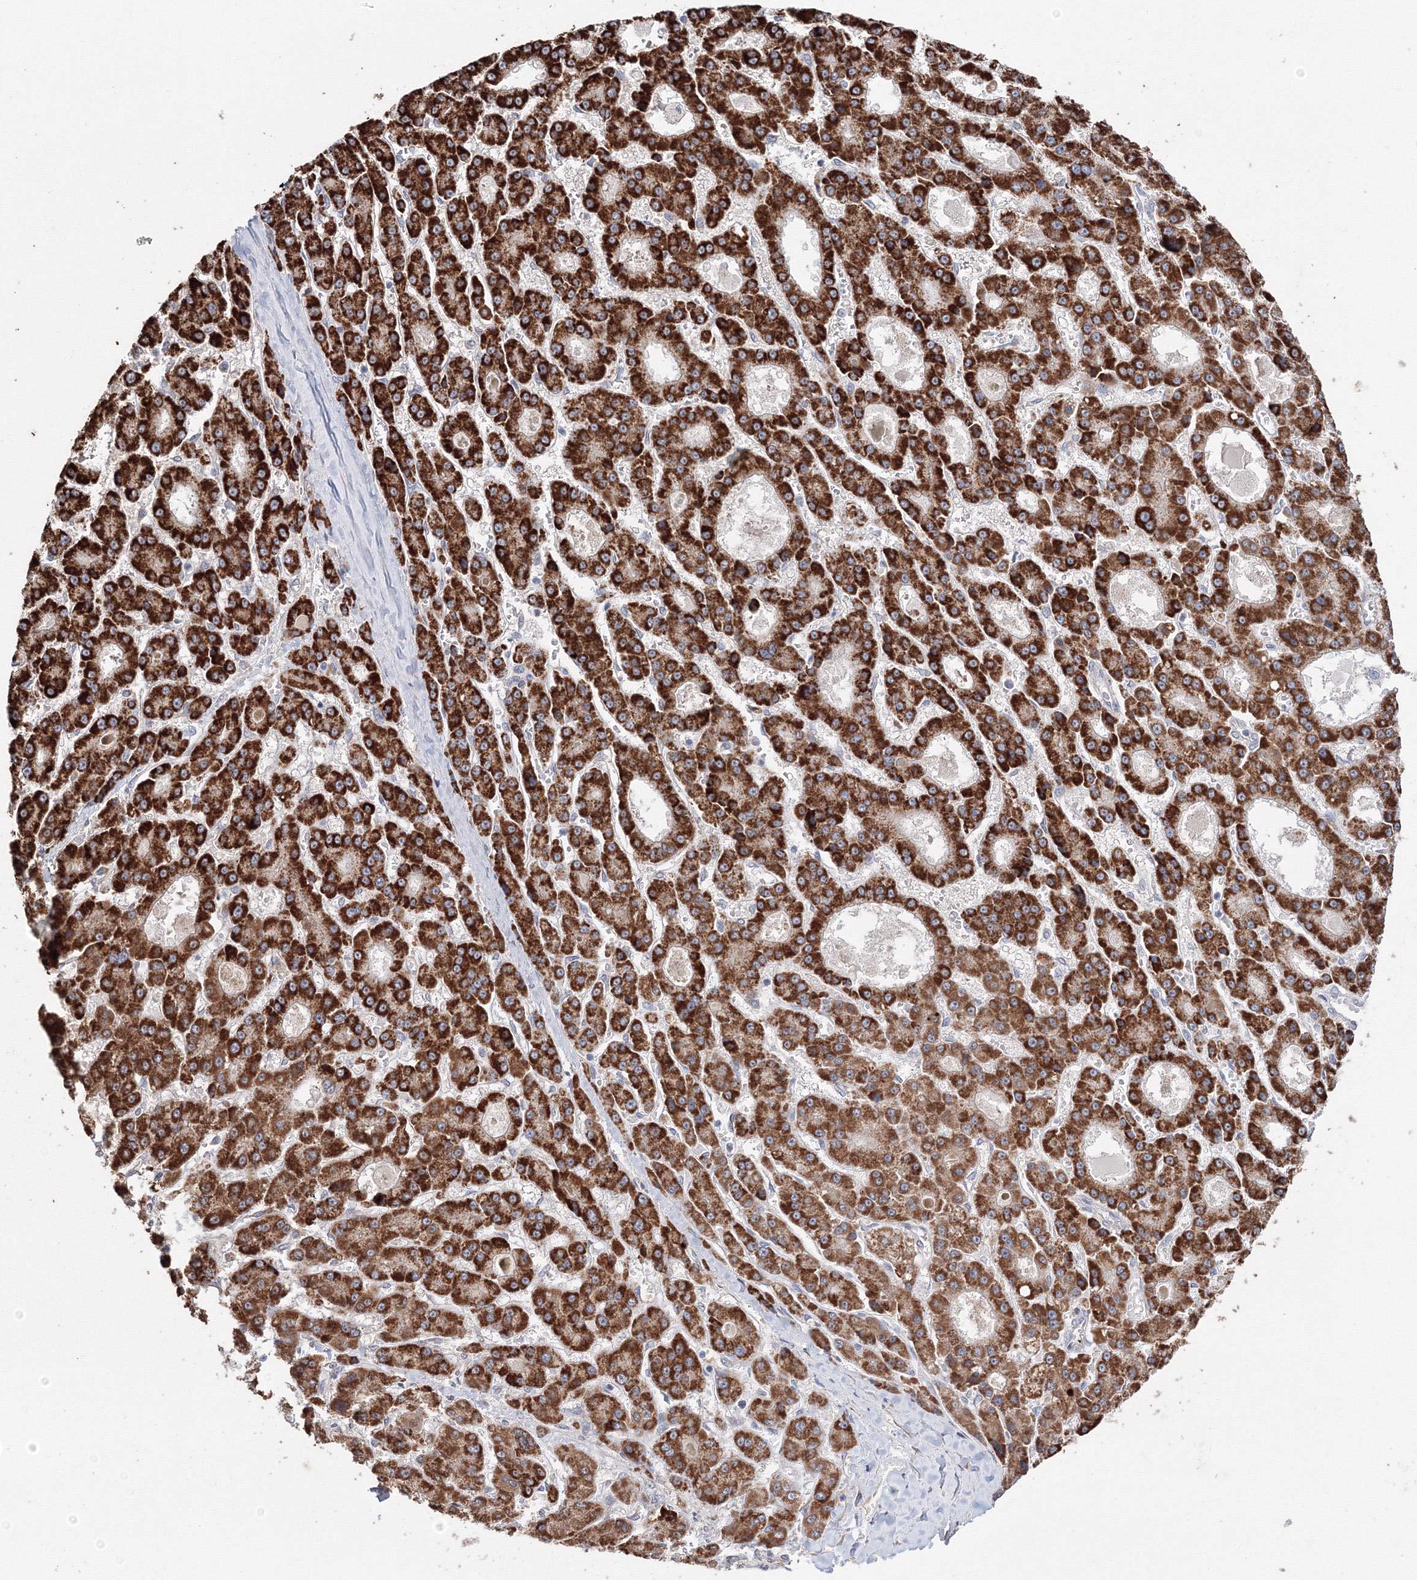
{"staining": {"intensity": "strong", "quantity": ">75%", "location": "cytoplasmic/membranous"}, "tissue": "liver cancer", "cell_type": "Tumor cells", "image_type": "cancer", "snomed": [{"axis": "morphology", "description": "Carcinoma, Hepatocellular, NOS"}, {"axis": "topography", "description": "Liver"}], "caption": "The photomicrograph demonstrates a brown stain indicating the presence of a protein in the cytoplasmic/membranous of tumor cells in liver cancer (hepatocellular carcinoma). The staining was performed using DAB (3,3'-diaminobenzidine) to visualize the protein expression in brown, while the nuclei were stained in blue with hematoxylin (Magnification: 20x).", "gene": "DHRS12", "patient": {"sex": "male", "age": 70}}